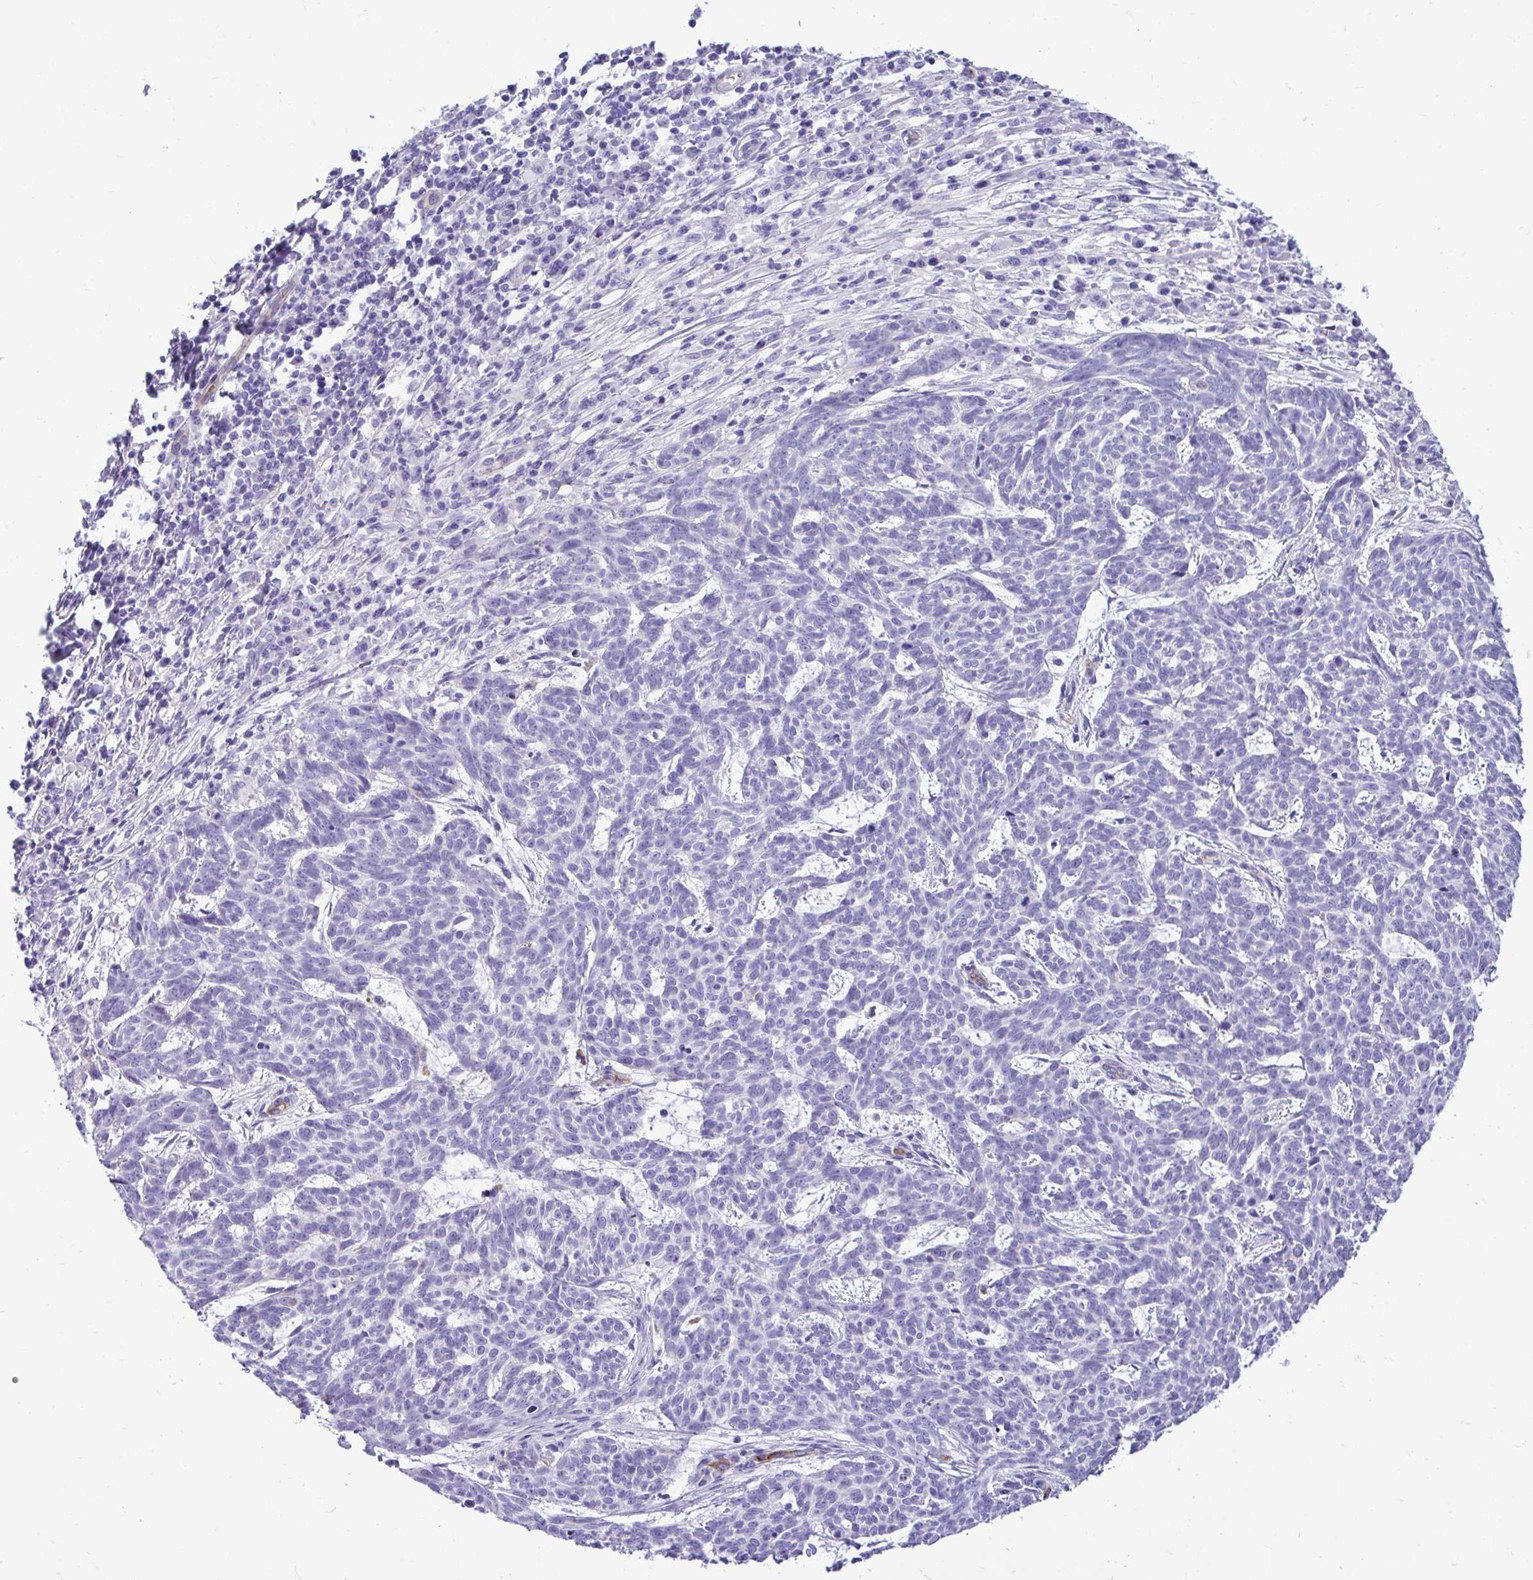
{"staining": {"intensity": "negative", "quantity": "none", "location": "none"}, "tissue": "skin cancer", "cell_type": "Tumor cells", "image_type": "cancer", "snomed": [{"axis": "morphology", "description": "Basal cell carcinoma"}, {"axis": "topography", "description": "Skin"}], "caption": "Skin cancer was stained to show a protein in brown. There is no significant staining in tumor cells.", "gene": "ABCG2", "patient": {"sex": "female", "age": 93}}